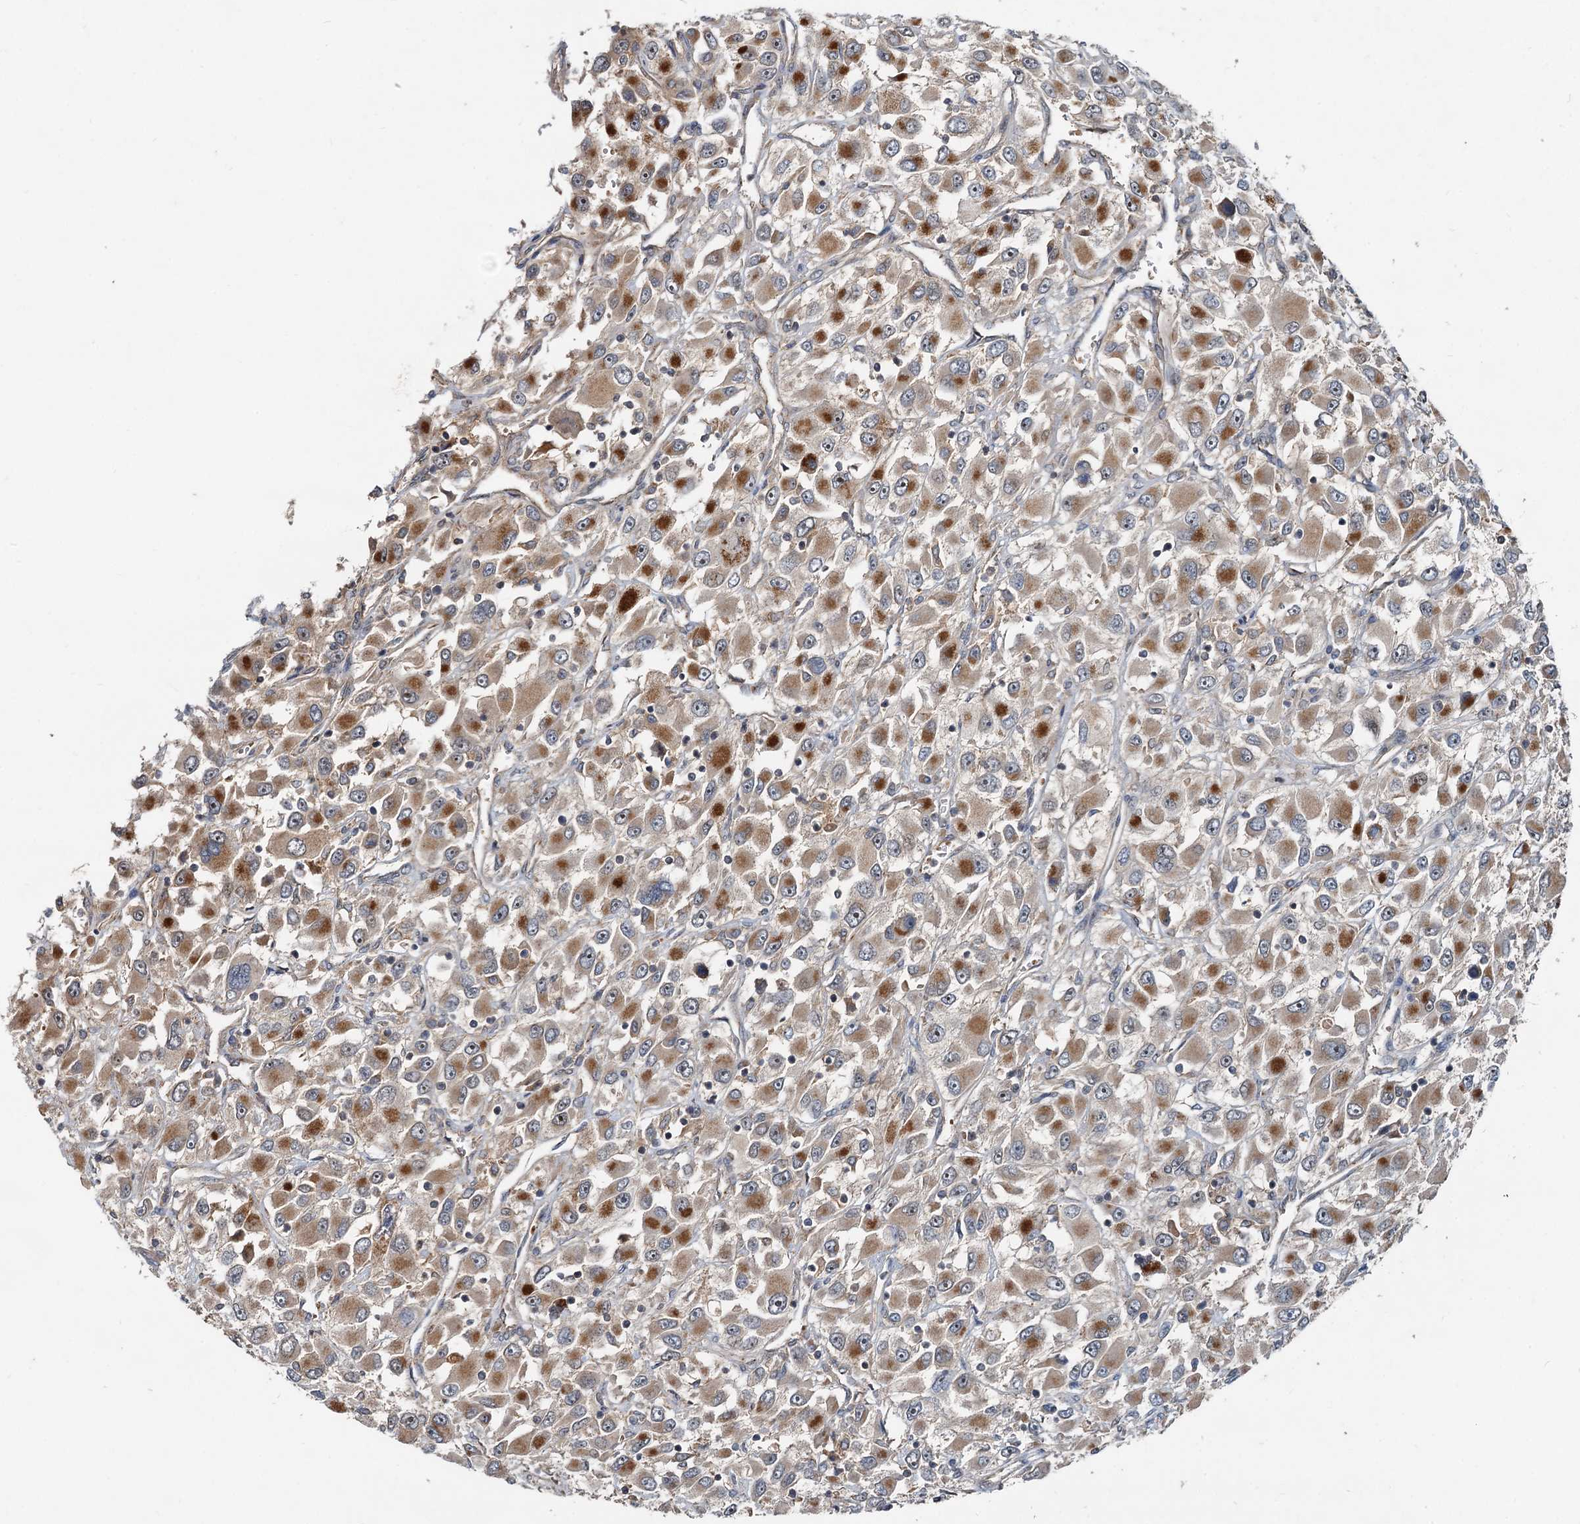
{"staining": {"intensity": "moderate", "quantity": ">75%", "location": "cytoplasmic/membranous"}, "tissue": "renal cancer", "cell_type": "Tumor cells", "image_type": "cancer", "snomed": [{"axis": "morphology", "description": "Adenocarcinoma, NOS"}, {"axis": "topography", "description": "Kidney"}], "caption": "Renal cancer (adenocarcinoma) tissue reveals moderate cytoplasmic/membranous expression in about >75% of tumor cells, visualized by immunohistochemistry. The protein is shown in brown color, while the nuclei are stained blue.", "gene": "CEP68", "patient": {"sex": "female", "age": 52}}